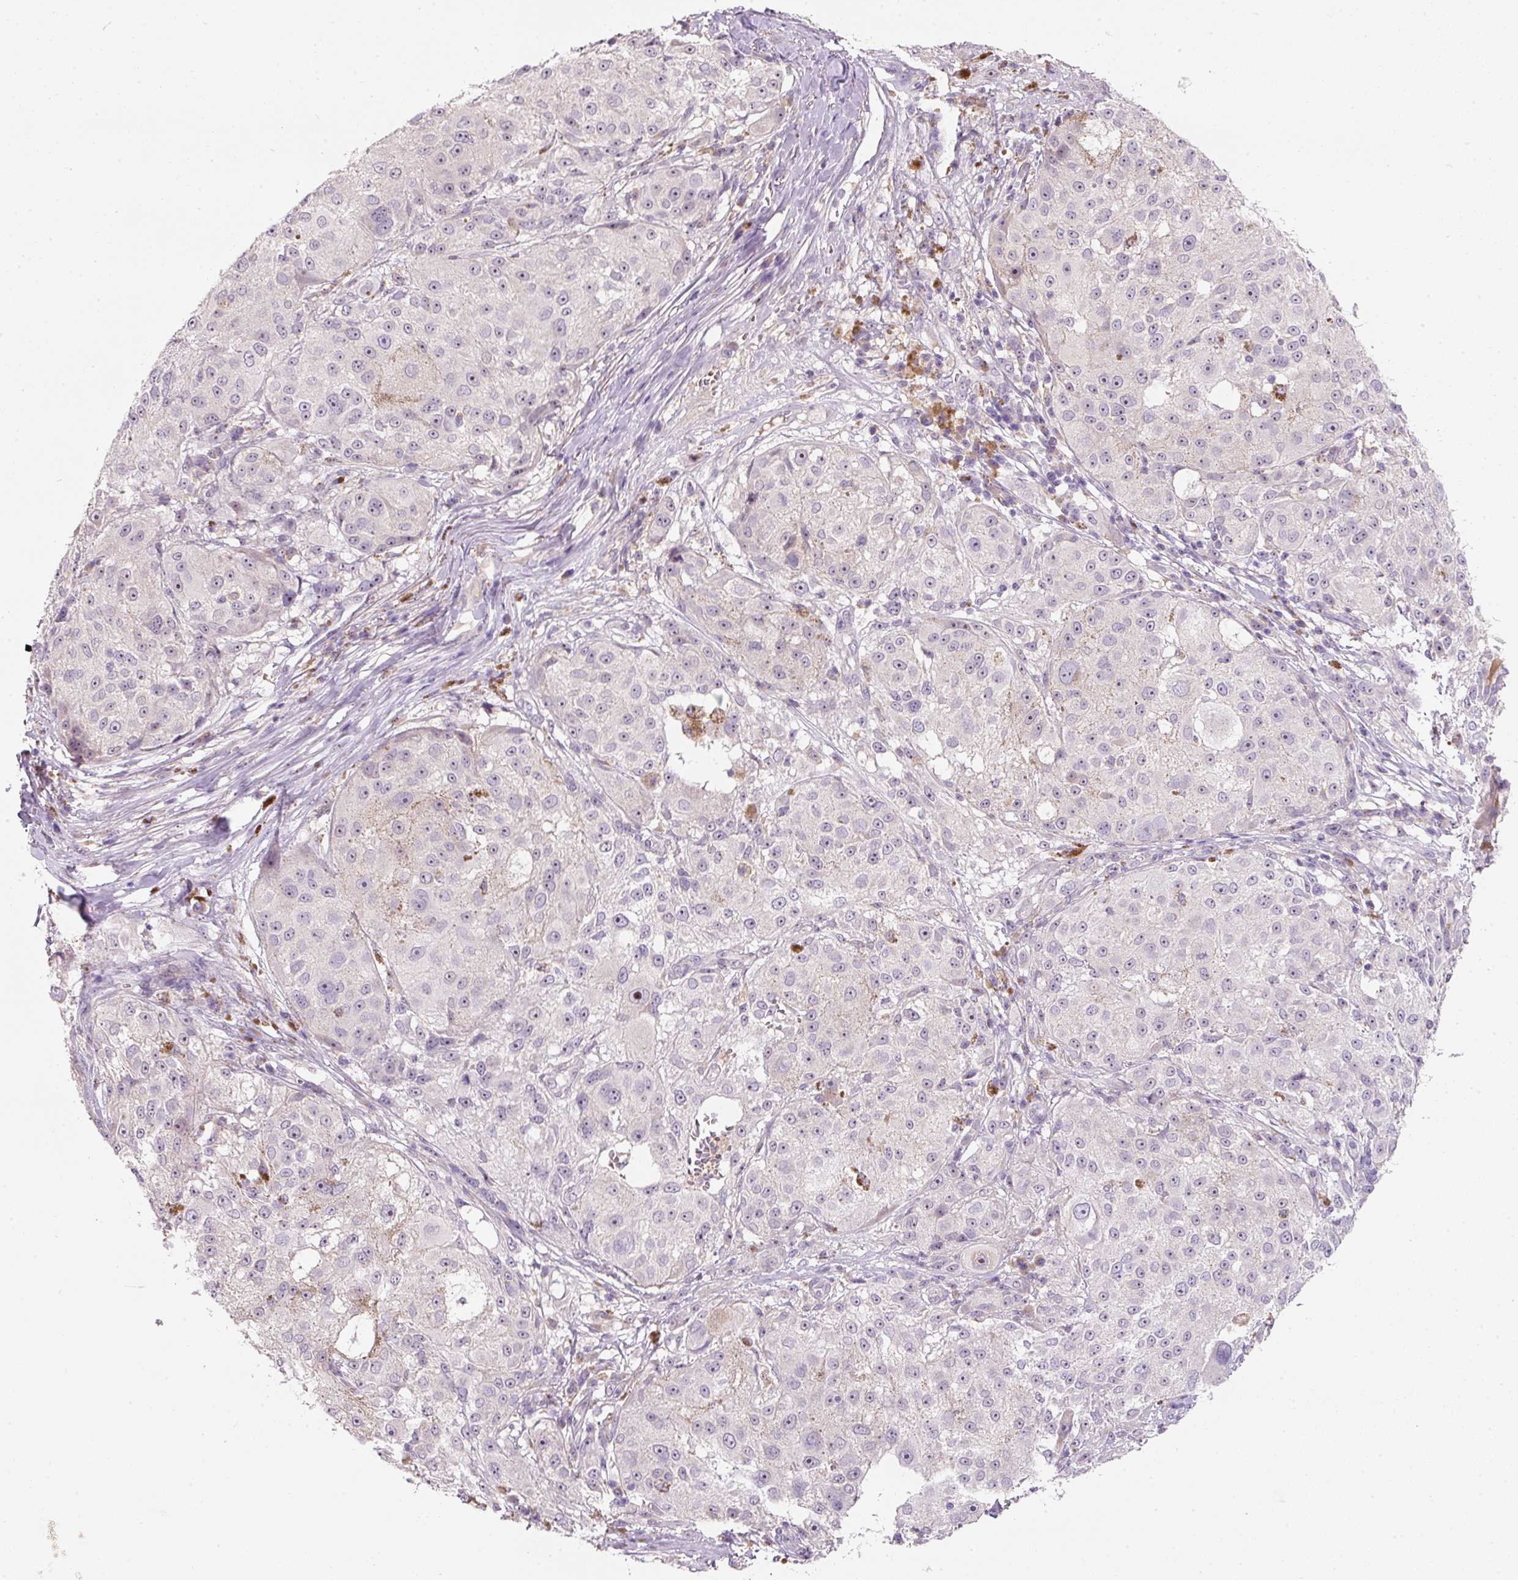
{"staining": {"intensity": "weak", "quantity": "<25%", "location": "nuclear"}, "tissue": "melanoma", "cell_type": "Tumor cells", "image_type": "cancer", "snomed": [{"axis": "morphology", "description": "Necrosis, NOS"}, {"axis": "morphology", "description": "Malignant melanoma, NOS"}, {"axis": "topography", "description": "Skin"}], "caption": "Immunohistochemistry (IHC) of melanoma shows no expression in tumor cells.", "gene": "TMEM37", "patient": {"sex": "female", "age": 87}}